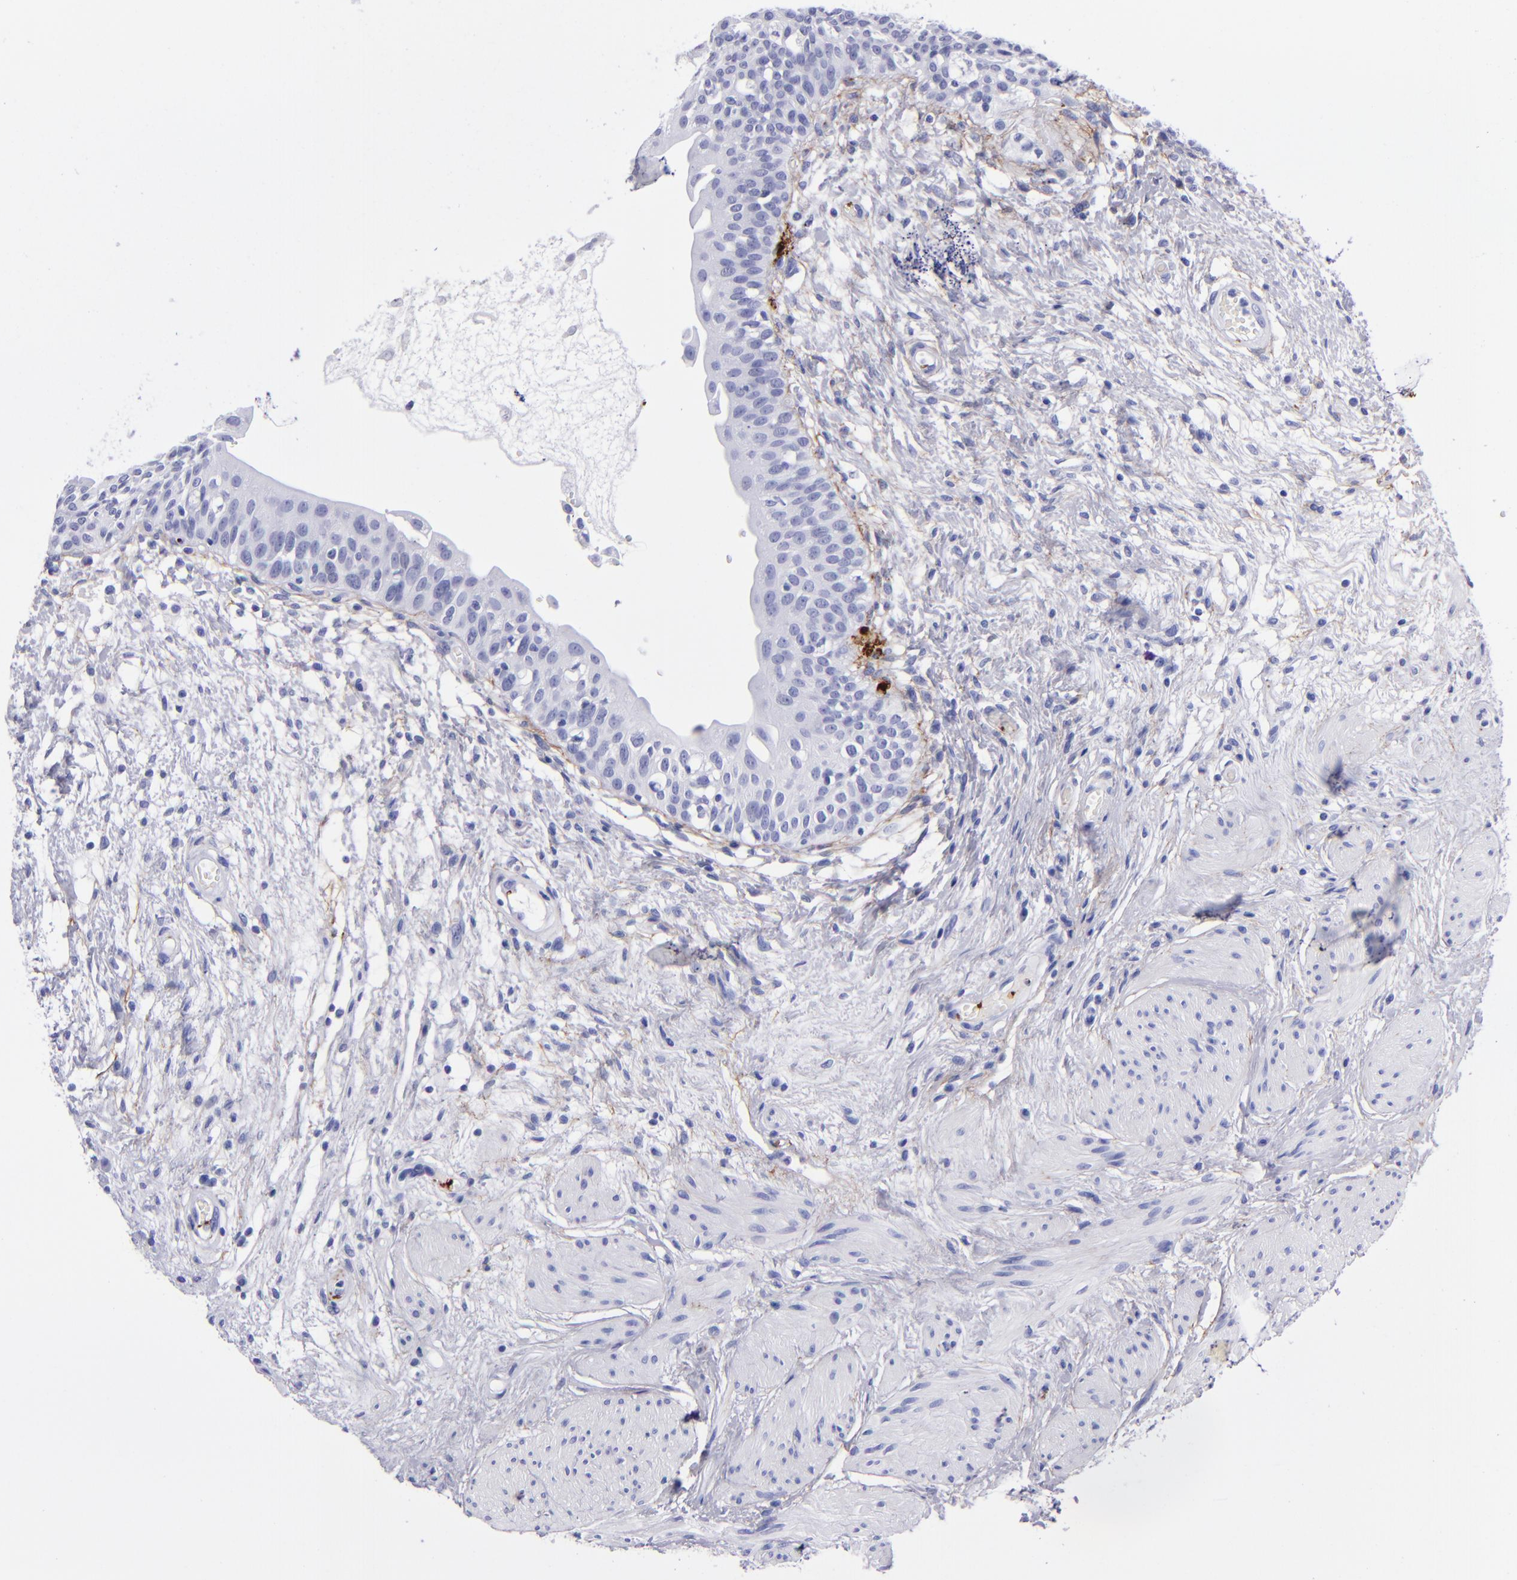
{"staining": {"intensity": "negative", "quantity": "none", "location": "none"}, "tissue": "urinary bladder", "cell_type": "Urothelial cells", "image_type": "normal", "snomed": [{"axis": "morphology", "description": "Normal tissue, NOS"}, {"axis": "topography", "description": "Urinary bladder"}], "caption": "The image displays no staining of urothelial cells in normal urinary bladder. (Brightfield microscopy of DAB IHC at high magnification).", "gene": "EFCAB13", "patient": {"sex": "female", "age": 55}}